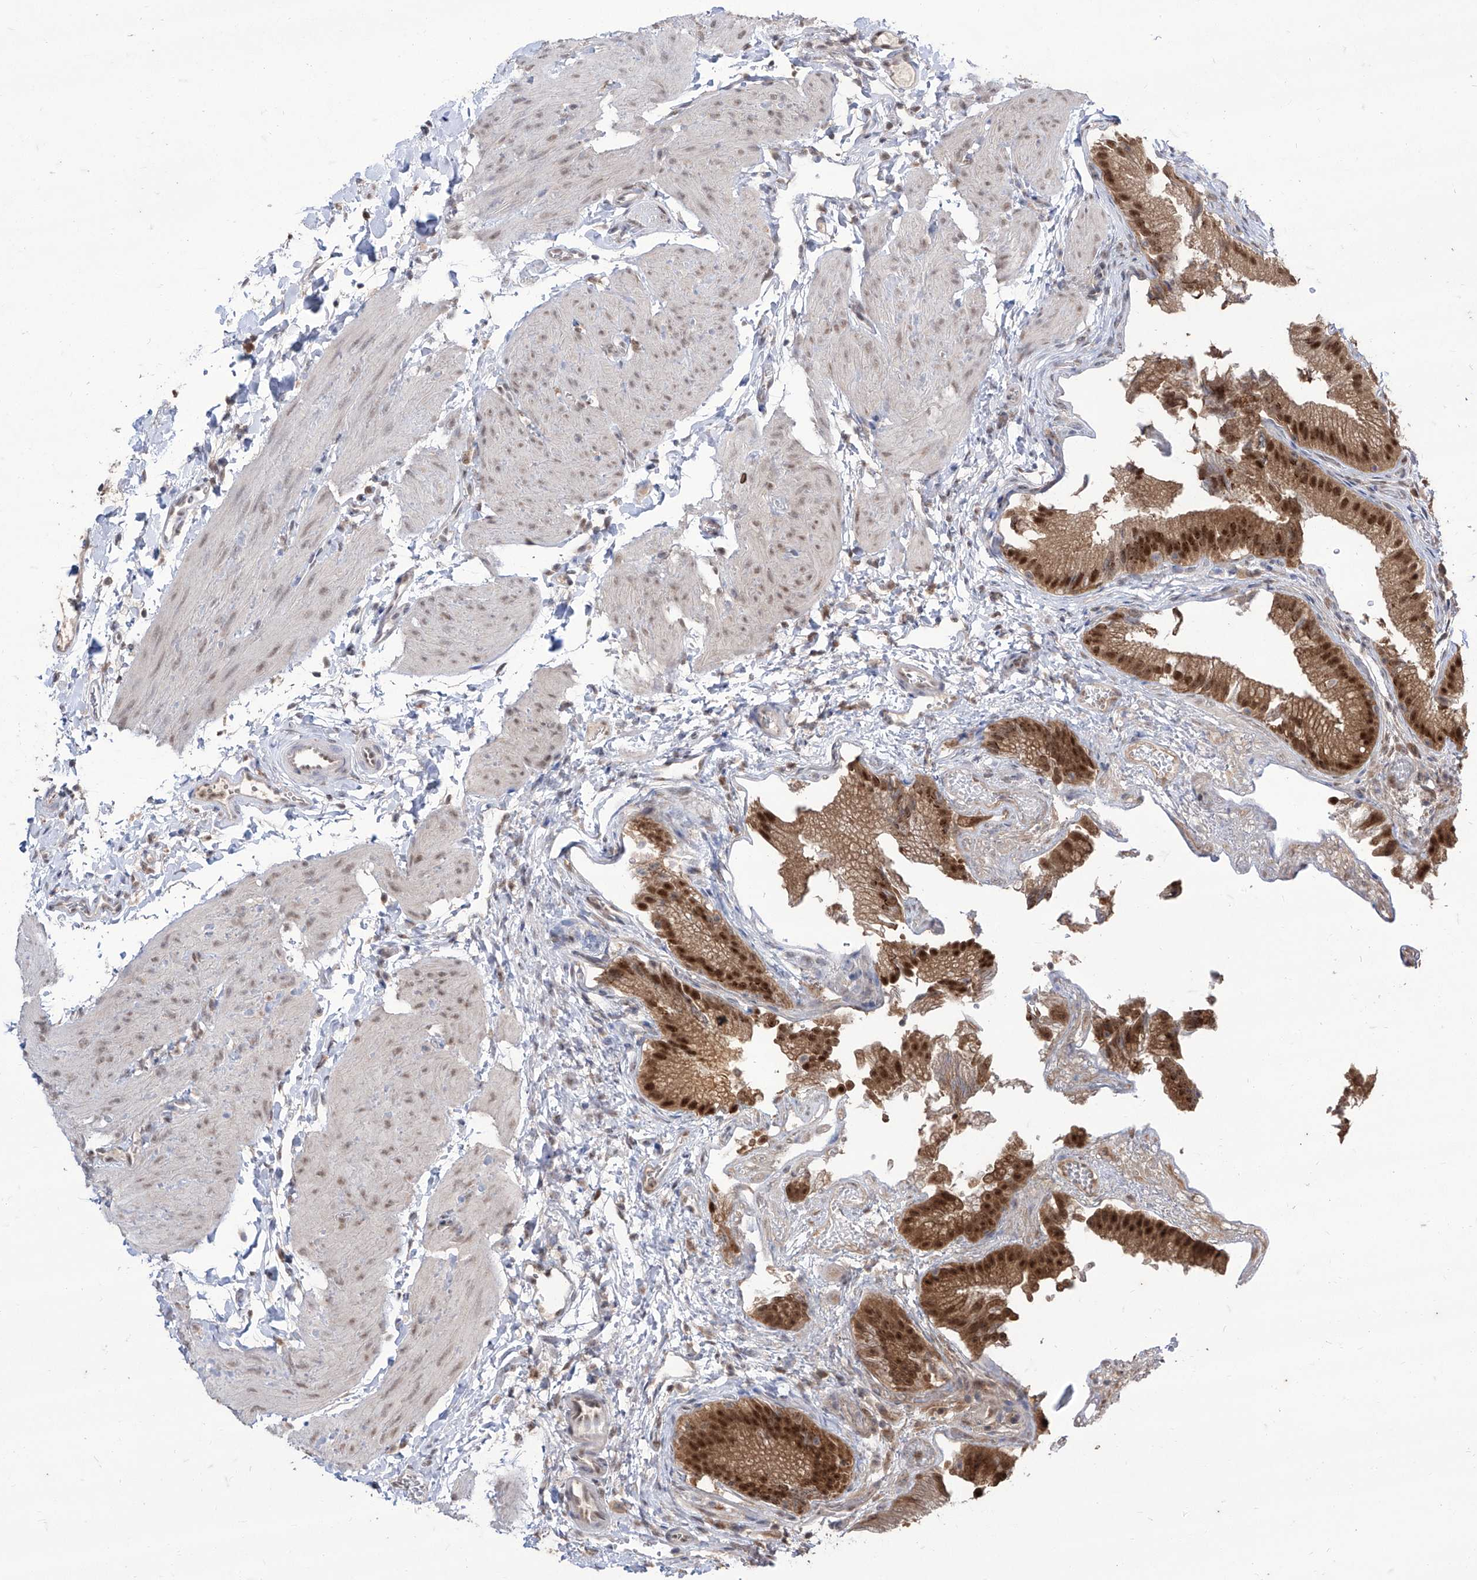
{"staining": {"intensity": "moderate", "quantity": ">75%", "location": "cytoplasmic/membranous,nuclear"}, "tissue": "gallbladder", "cell_type": "Glandular cells", "image_type": "normal", "snomed": [{"axis": "morphology", "description": "Normal tissue, NOS"}, {"axis": "topography", "description": "Gallbladder"}], "caption": "Immunohistochemistry (IHC) staining of unremarkable gallbladder, which reveals medium levels of moderate cytoplasmic/membranous,nuclear expression in about >75% of glandular cells indicating moderate cytoplasmic/membranous,nuclear protein staining. The staining was performed using DAB (3,3'-diaminobenzidine) (brown) for protein detection and nuclei were counterstained in hematoxylin (blue).", "gene": "BROX", "patient": {"sex": "female", "age": 30}}